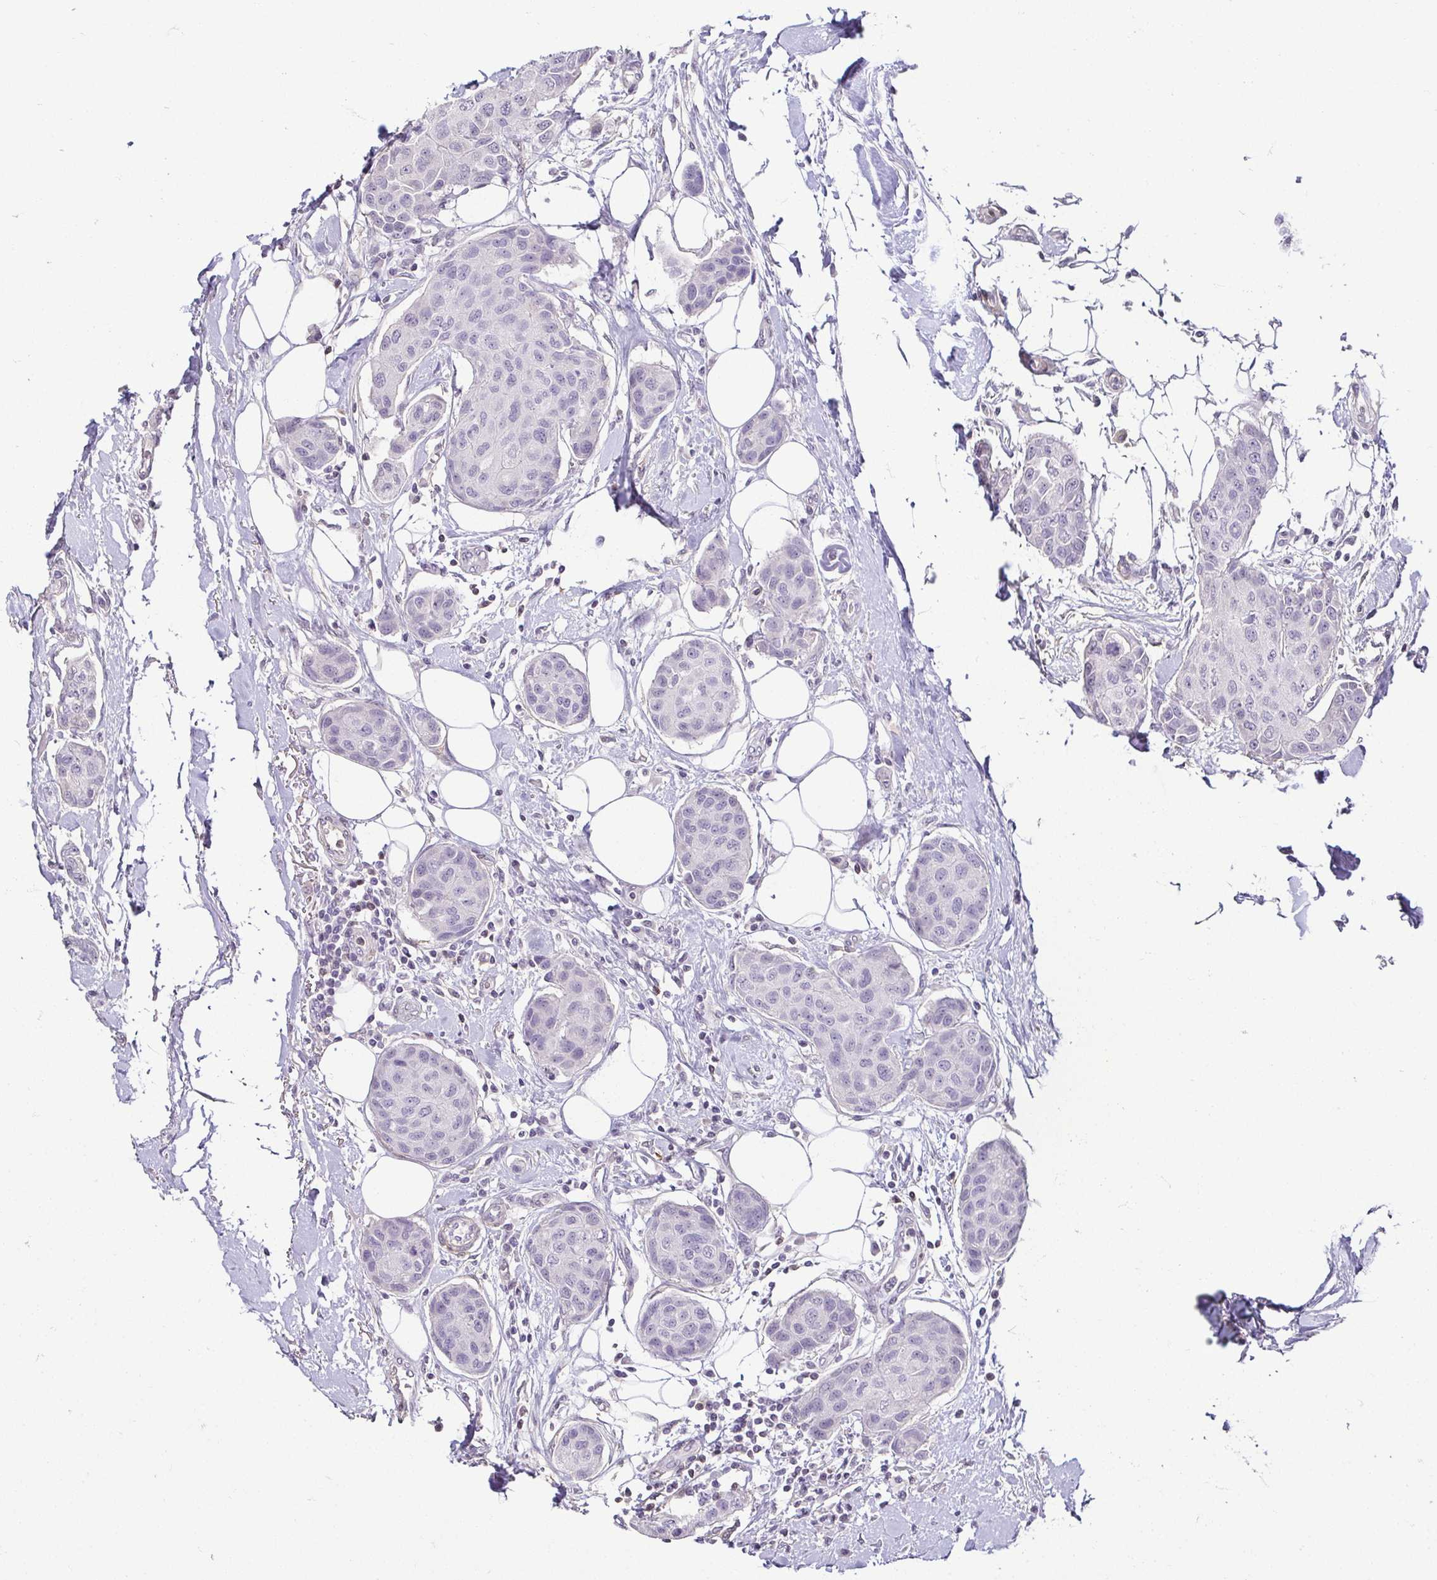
{"staining": {"intensity": "negative", "quantity": "none", "location": "none"}, "tissue": "breast cancer", "cell_type": "Tumor cells", "image_type": "cancer", "snomed": [{"axis": "morphology", "description": "Duct carcinoma"}, {"axis": "topography", "description": "Breast"}, {"axis": "topography", "description": "Lymph node"}], "caption": "Immunohistochemistry histopathology image of neoplastic tissue: breast infiltrating ductal carcinoma stained with DAB exhibits no significant protein expression in tumor cells.", "gene": "HOPX", "patient": {"sex": "female", "age": 80}}